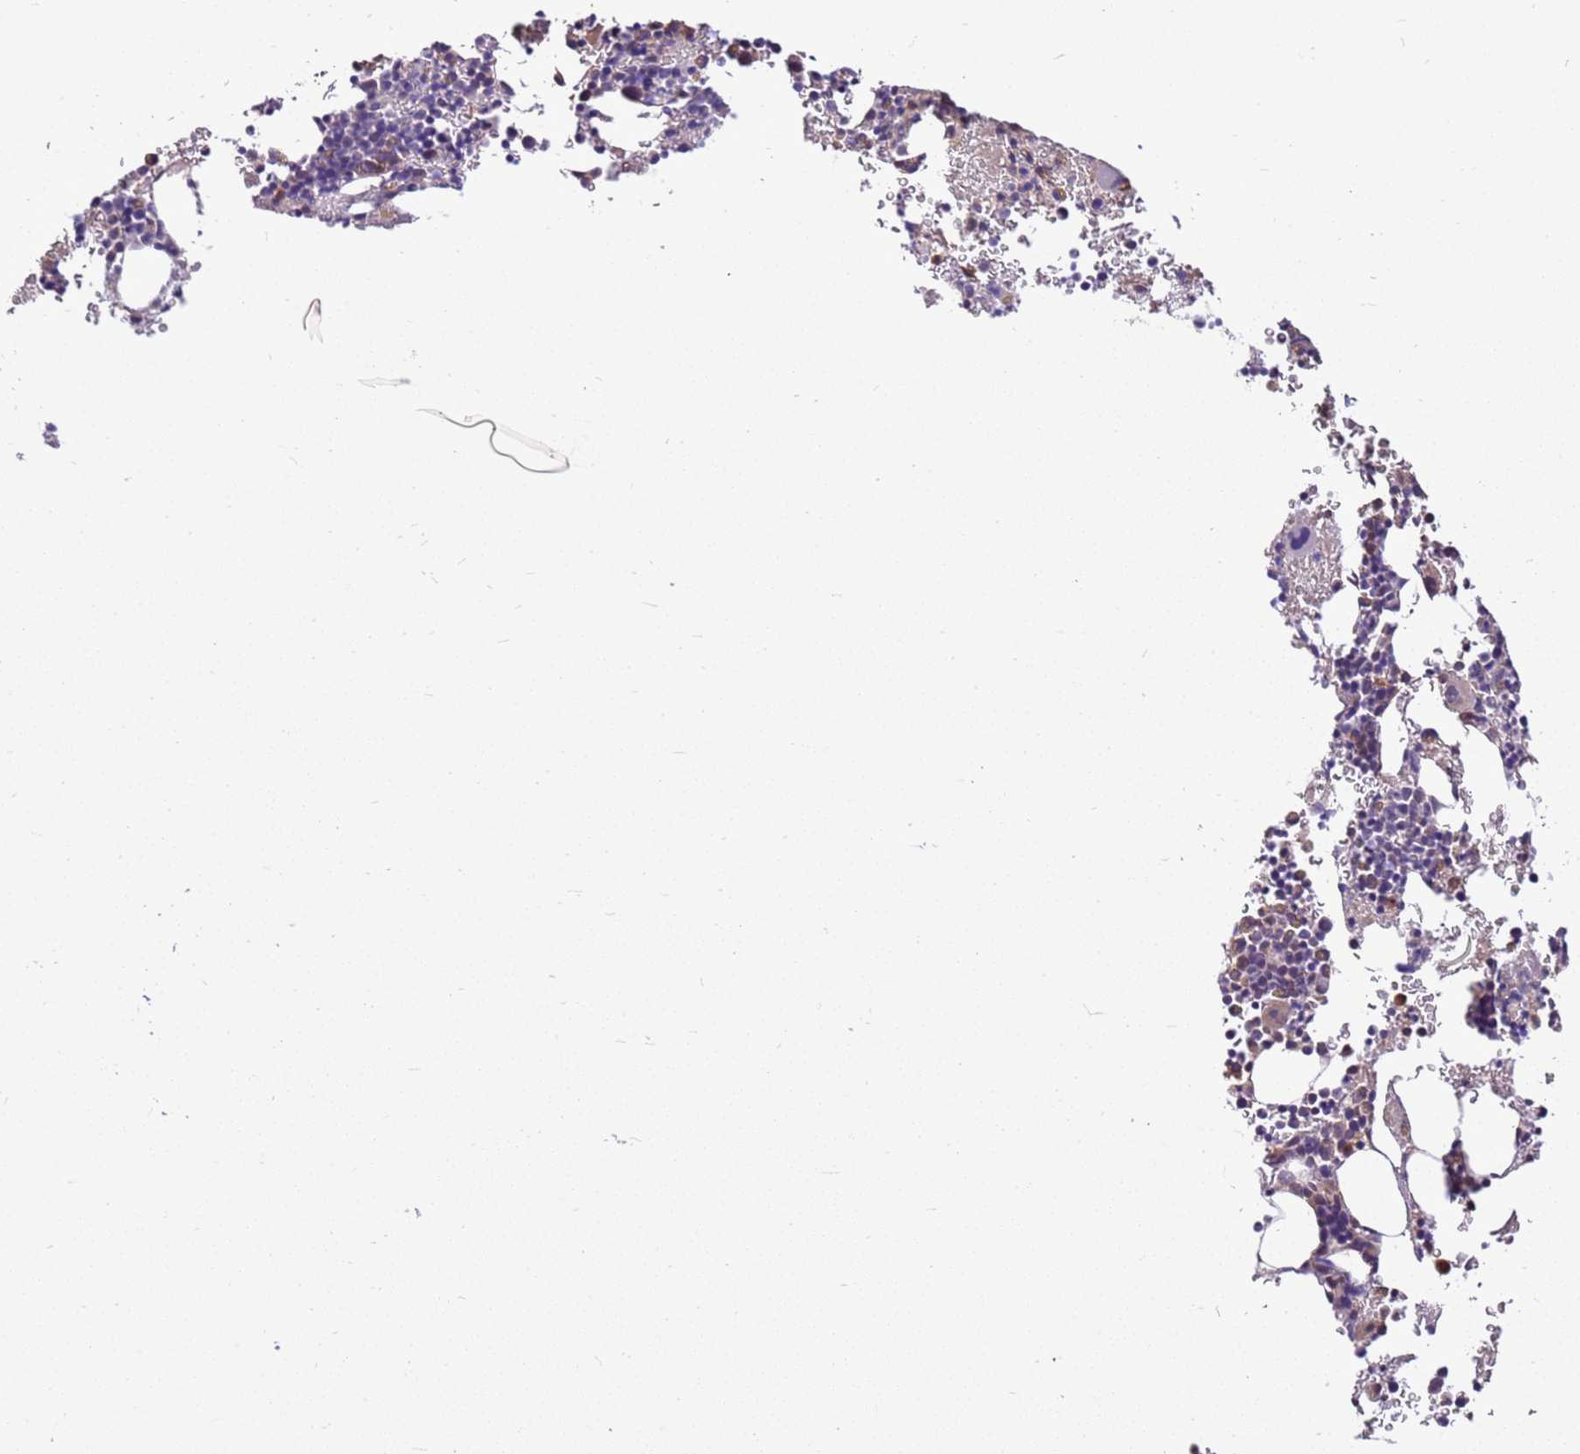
{"staining": {"intensity": "moderate", "quantity": "<25%", "location": "cytoplasmic/membranous,nuclear"}, "tissue": "bone marrow", "cell_type": "Hematopoietic cells", "image_type": "normal", "snomed": [{"axis": "morphology", "description": "Normal tissue, NOS"}, {"axis": "topography", "description": "Bone marrow"}], "caption": "Bone marrow stained with IHC demonstrates moderate cytoplasmic/membranous,nuclear positivity in approximately <25% of hematopoietic cells. (Brightfield microscopy of DAB IHC at high magnification).", "gene": "BBS5", "patient": {"sex": "male", "age": 41}}